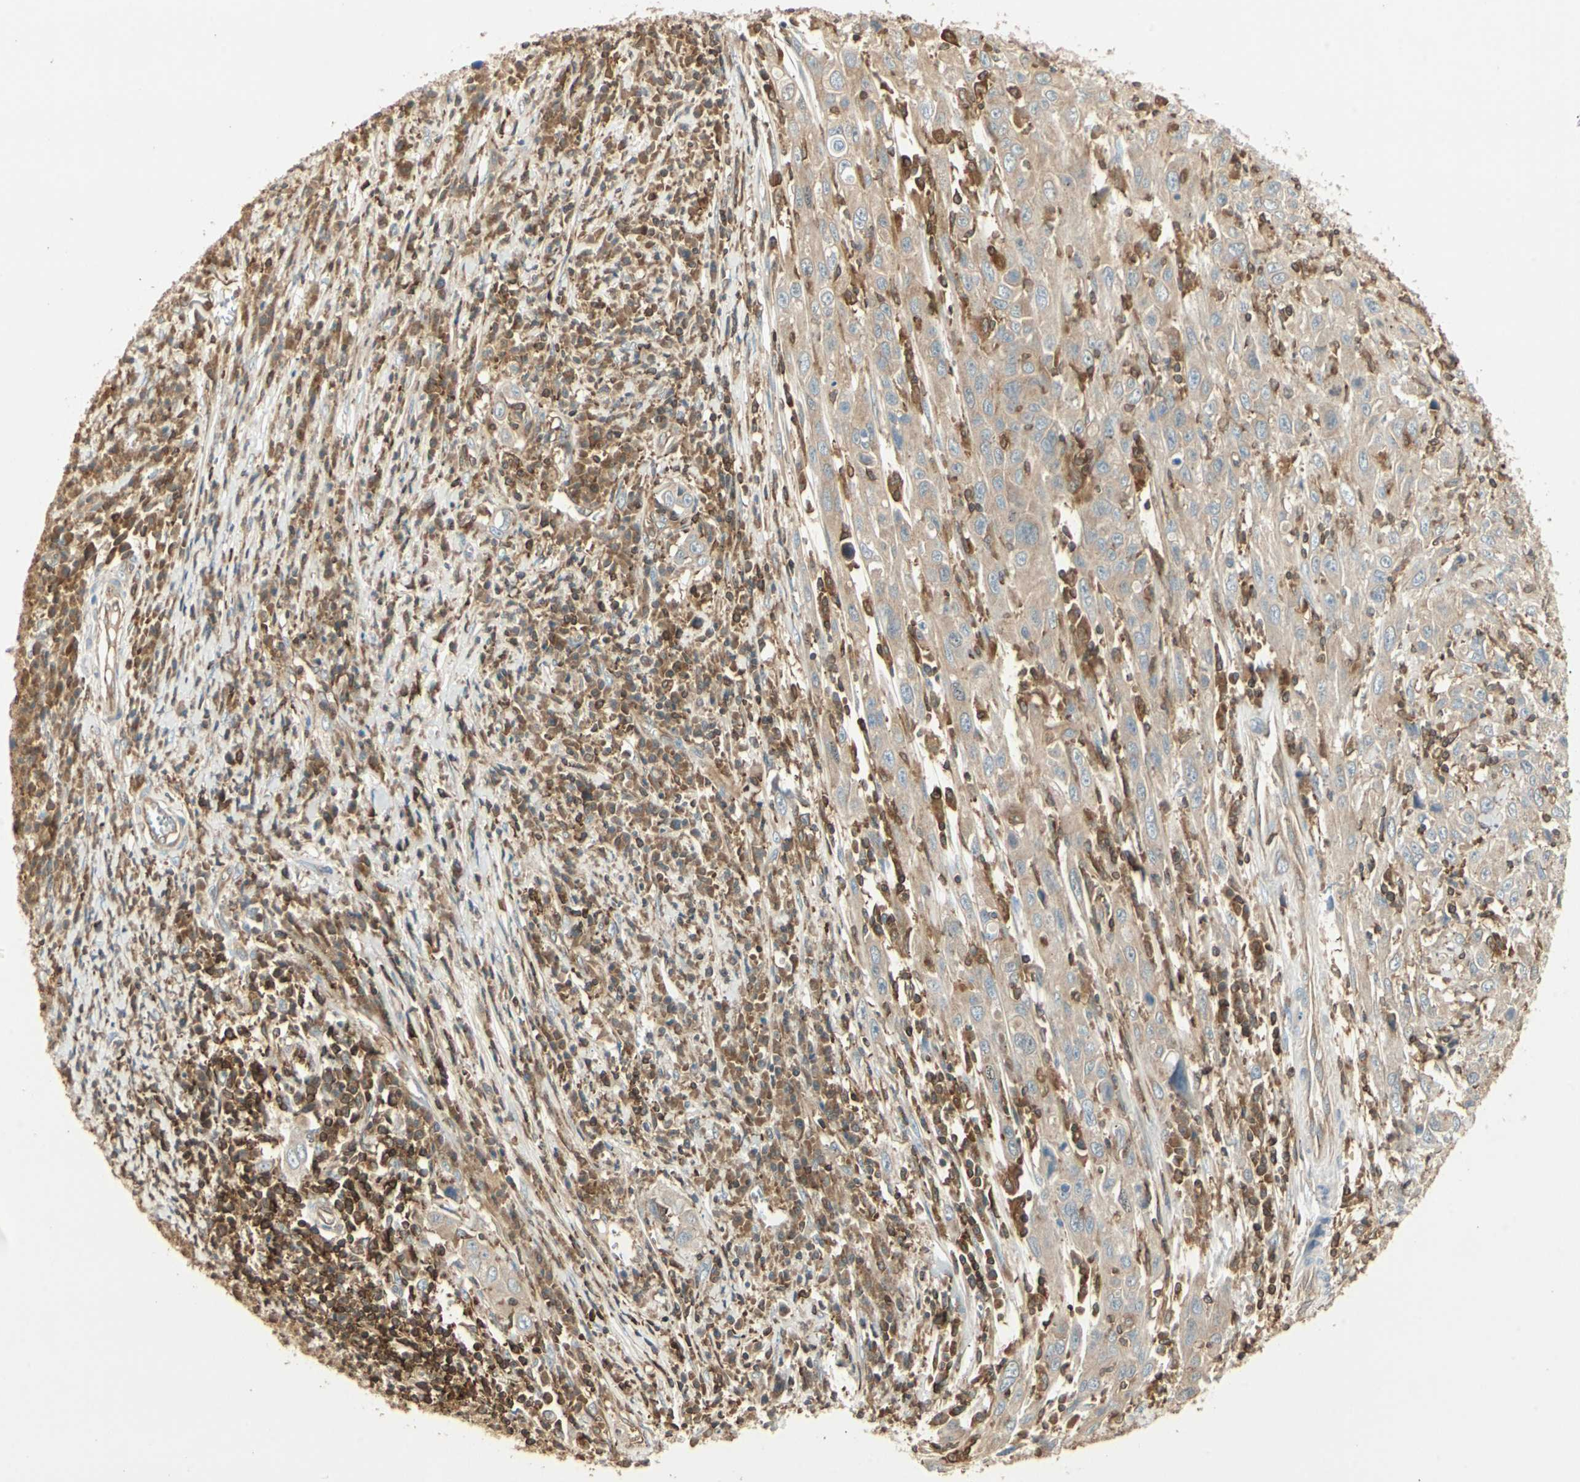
{"staining": {"intensity": "weak", "quantity": ">75%", "location": "cytoplasmic/membranous"}, "tissue": "cervical cancer", "cell_type": "Tumor cells", "image_type": "cancer", "snomed": [{"axis": "morphology", "description": "Squamous cell carcinoma, NOS"}, {"axis": "topography", "description": "Cervix"}], "caption": "Human cervical cancer (squamous cell carcinoma) stained with a brown dye displays weak cytoplasmic/membranous positive positivity in approximately >75% of tumor cells.", "gene": "CRLF3", "patient": {"sex": "female", "age": 46}}